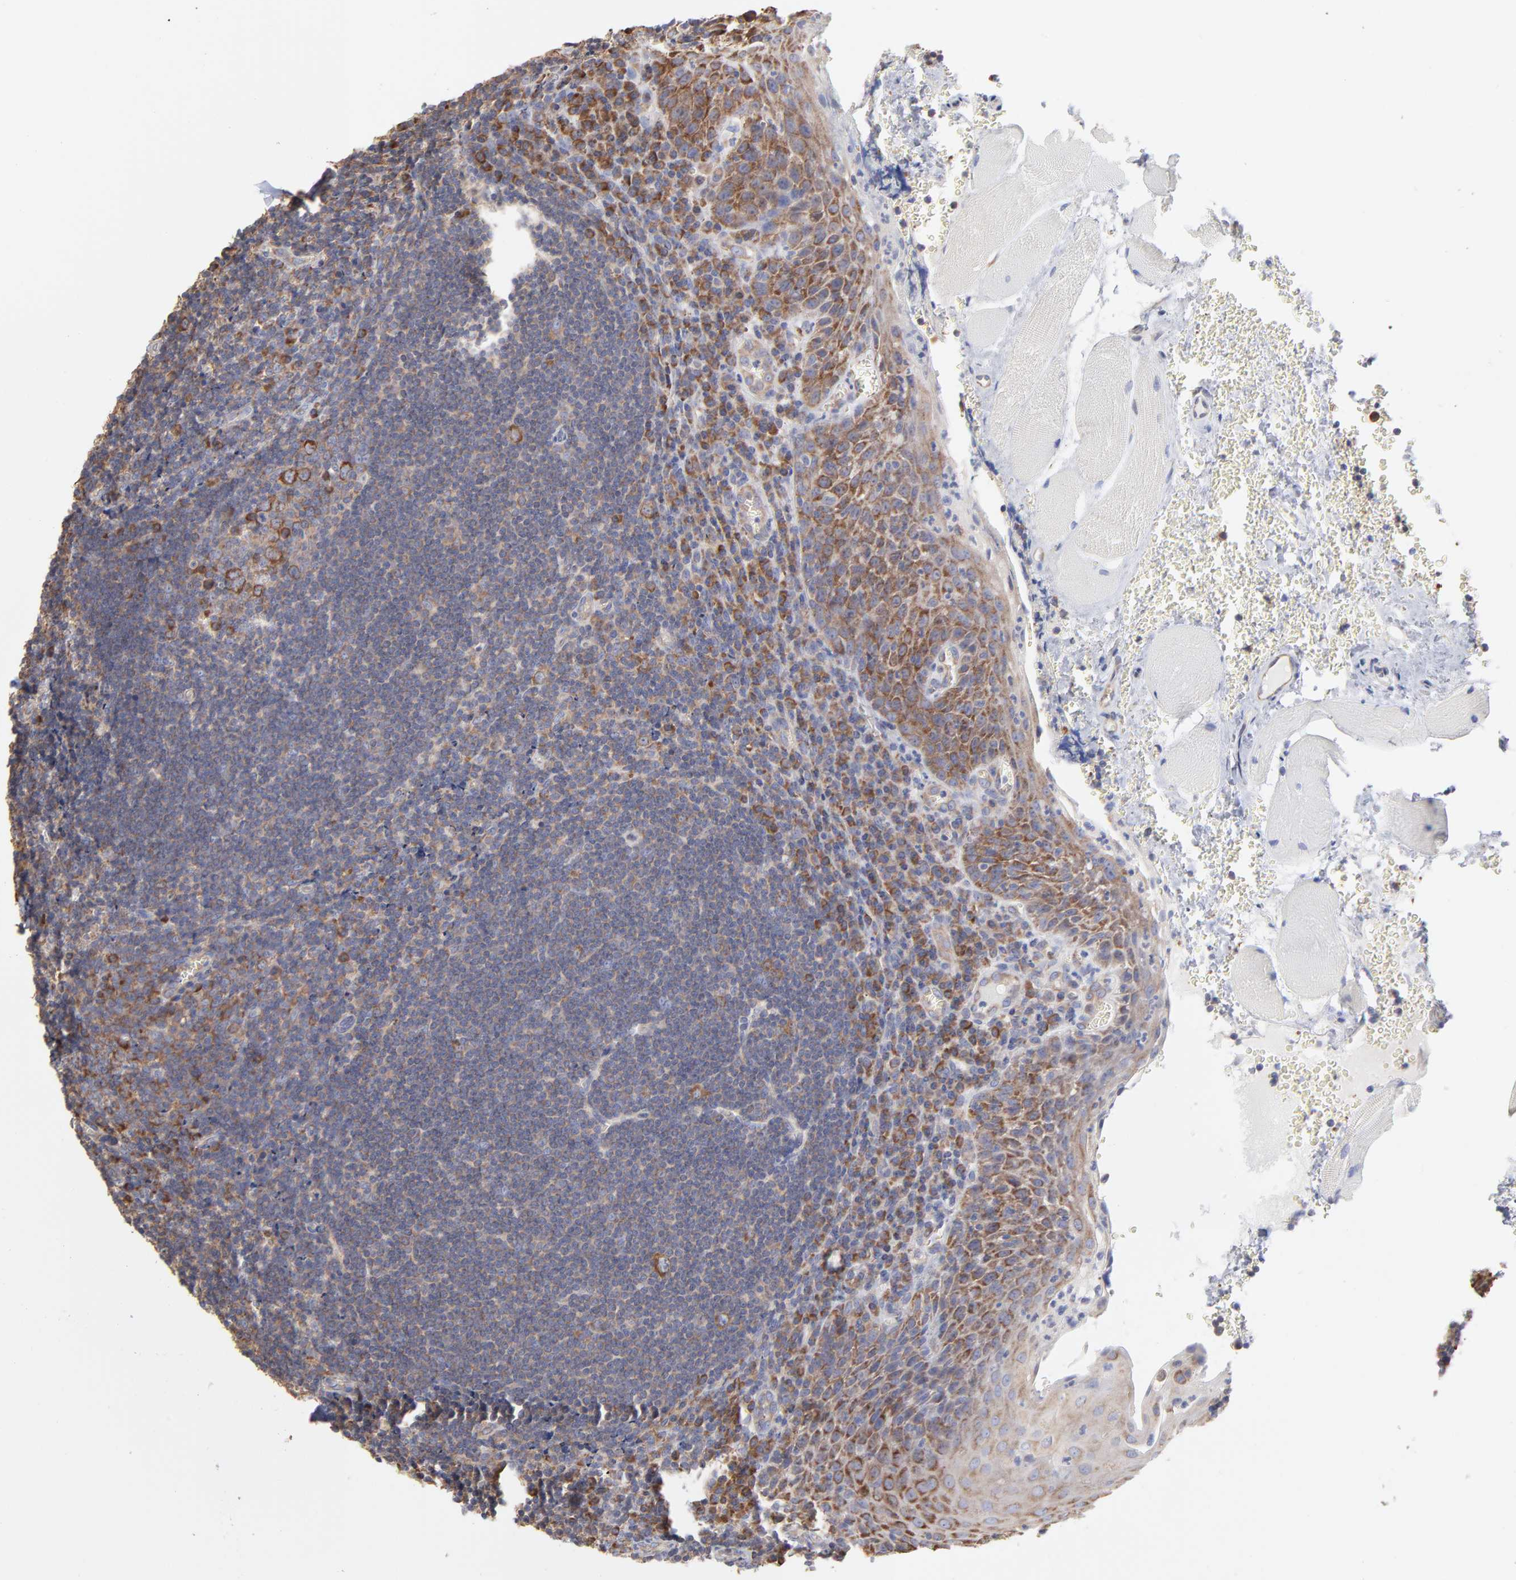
{"staining": {"intensity": "weak", "quantity": ">75%", "location": "cytoplasmic/membranous"}, "tissue": "tonsil", "cell_type": "Germinal center cells", "image_type": "normal", "snomed": [{"axis": "morphology", "description": "Normal tissue, NOS"}, {"axis": "topography", "description": "Tonsil"}], "caption": "DAB immunohistochemical staining of normal human tonsil displays weak cytoplasmic/membranous protein expression in about >75% of germinal center cells.", "gene": "RPL3", "patient": {"sex": "male", "age": 20}}